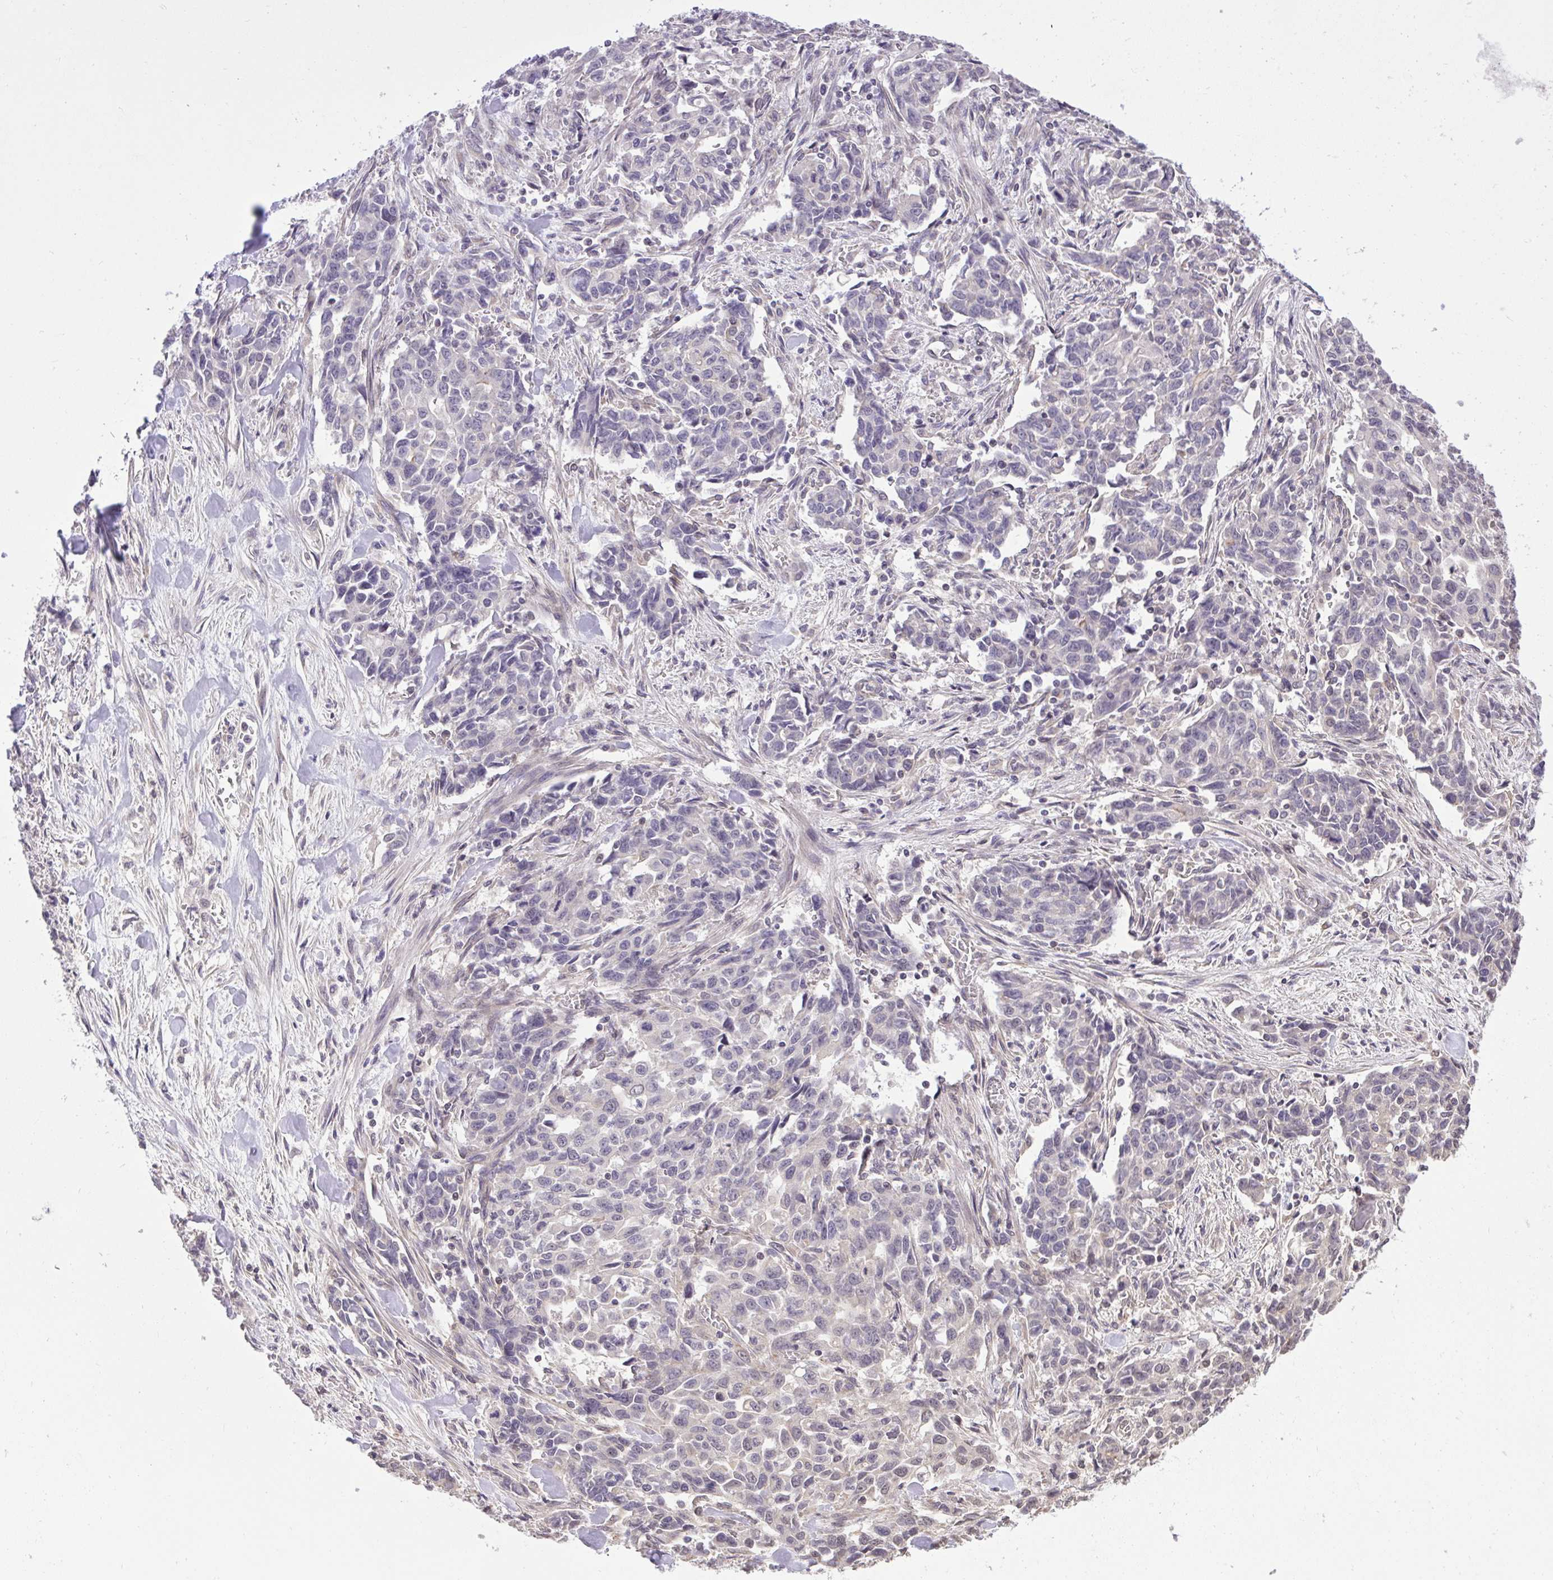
{"staining": {"intensity": "negative", "quantity": "none", "location": "none"}, "tissue": "stomach cancer", "cell_type": "Tumor cells", "image_type": "cancer", "snomed": [{"axis": "morphology", "description": "Adenocarcinoma, NOS"}, {"axis": "topography", "description": "Stomach, upper"}], "caption": "There is no significant staining in tumor cells of stomach adenocarcinoma. (Brightfield microscopy of DAB (3,3'-diaminobenzidine) IHC at high magnification).", "gene": "CYP20A1", "patient": {"sex": "male", "age": 85}}